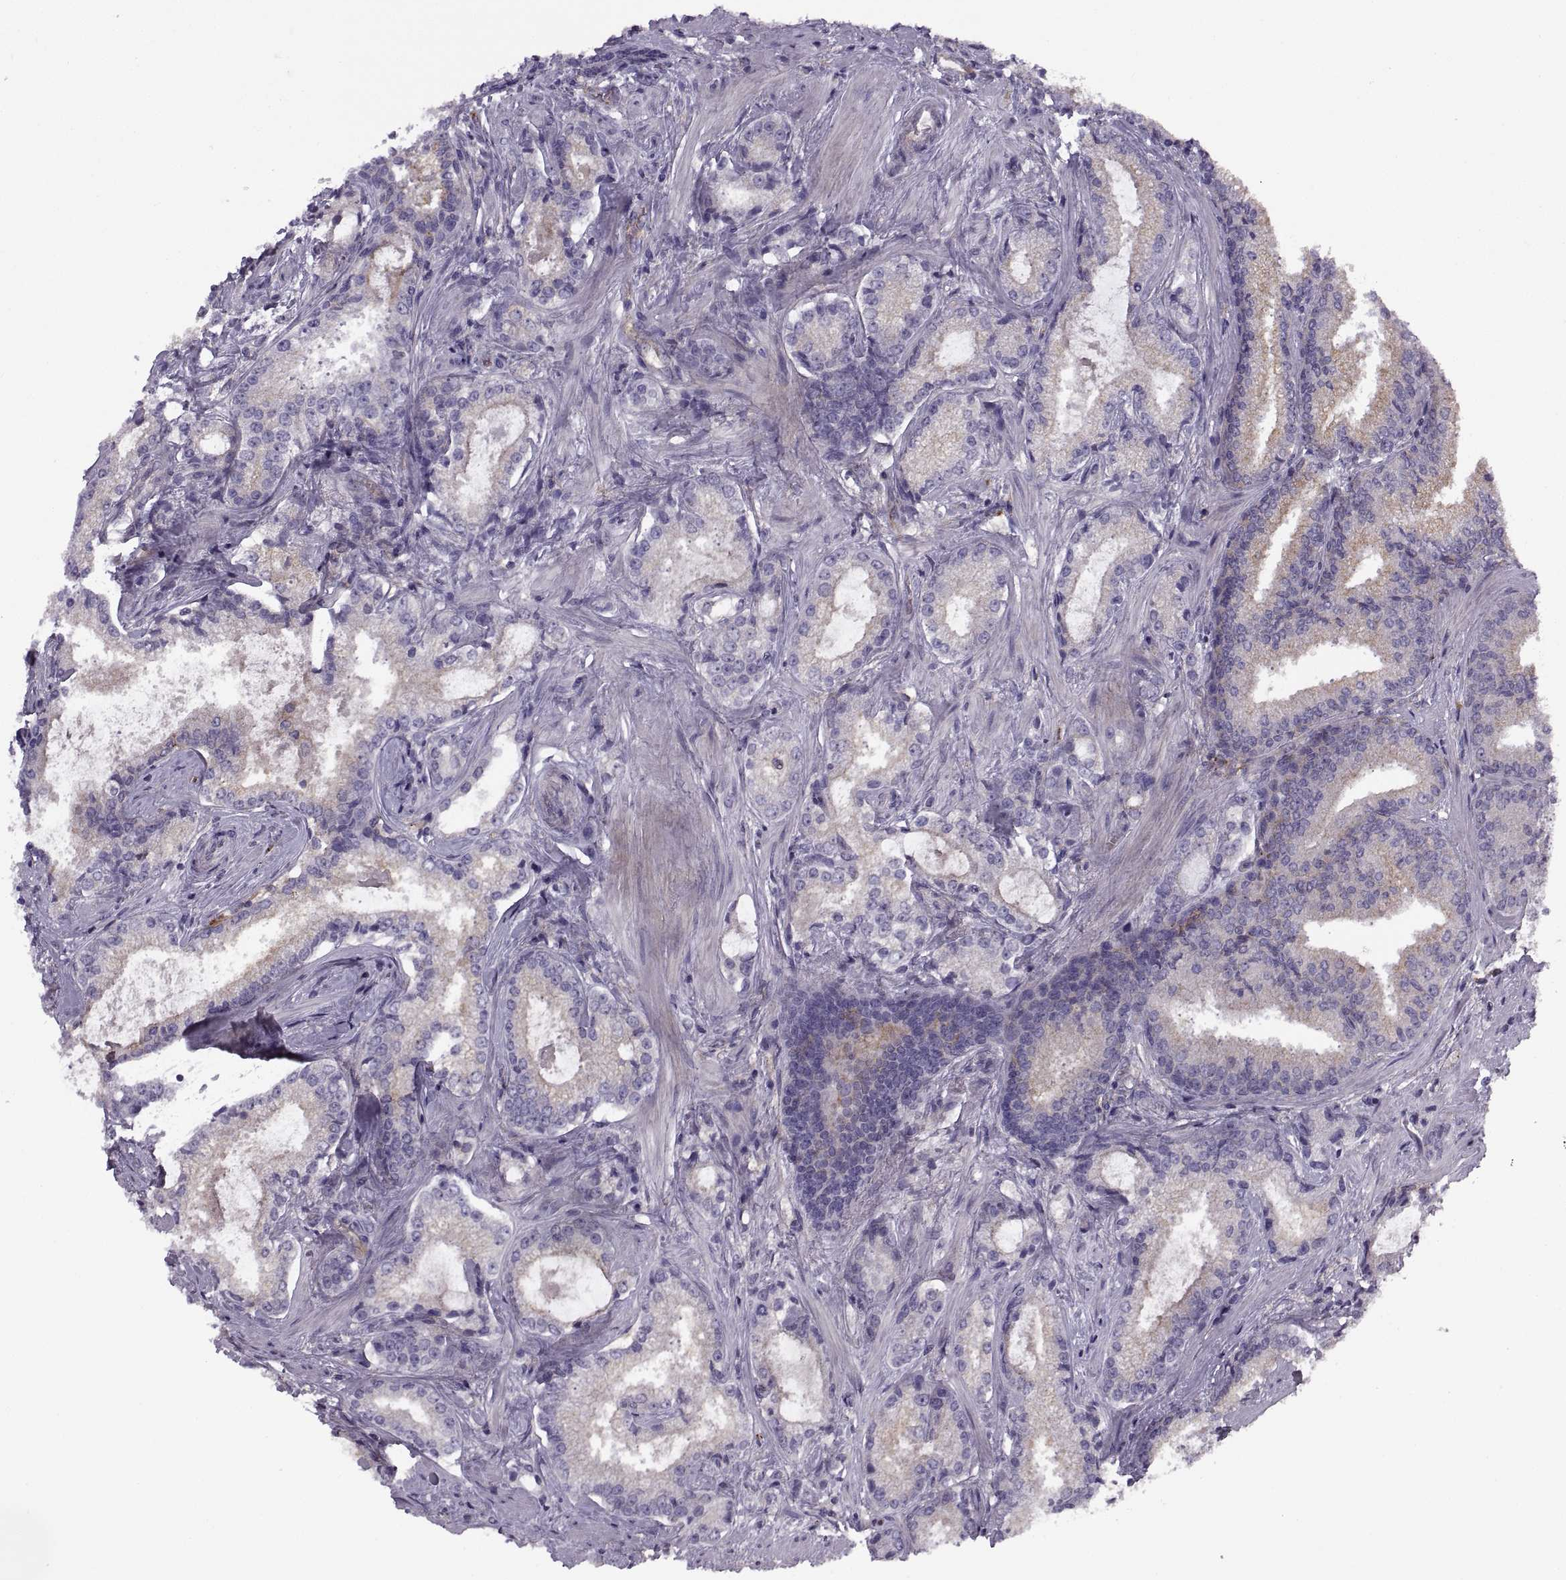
{"staining": {"intensity": "negative", "quantity": "none", "location": "none"}, "tissue": "prostate cancer", "cell_type": "Tumor cells", "image_type": "cancer", "snomed": [{"axis": "morphology", "description": "Adenocarcinoma, Low grade"}, {"axis": "topography", "description": "Prostate"}], "caption": "Tumor cells are negative for brown protein staining in prostate cancer (low-grade adenocarcinoma).", "gene": "RALB", "patient": {"sex": "male", "age": 56}}